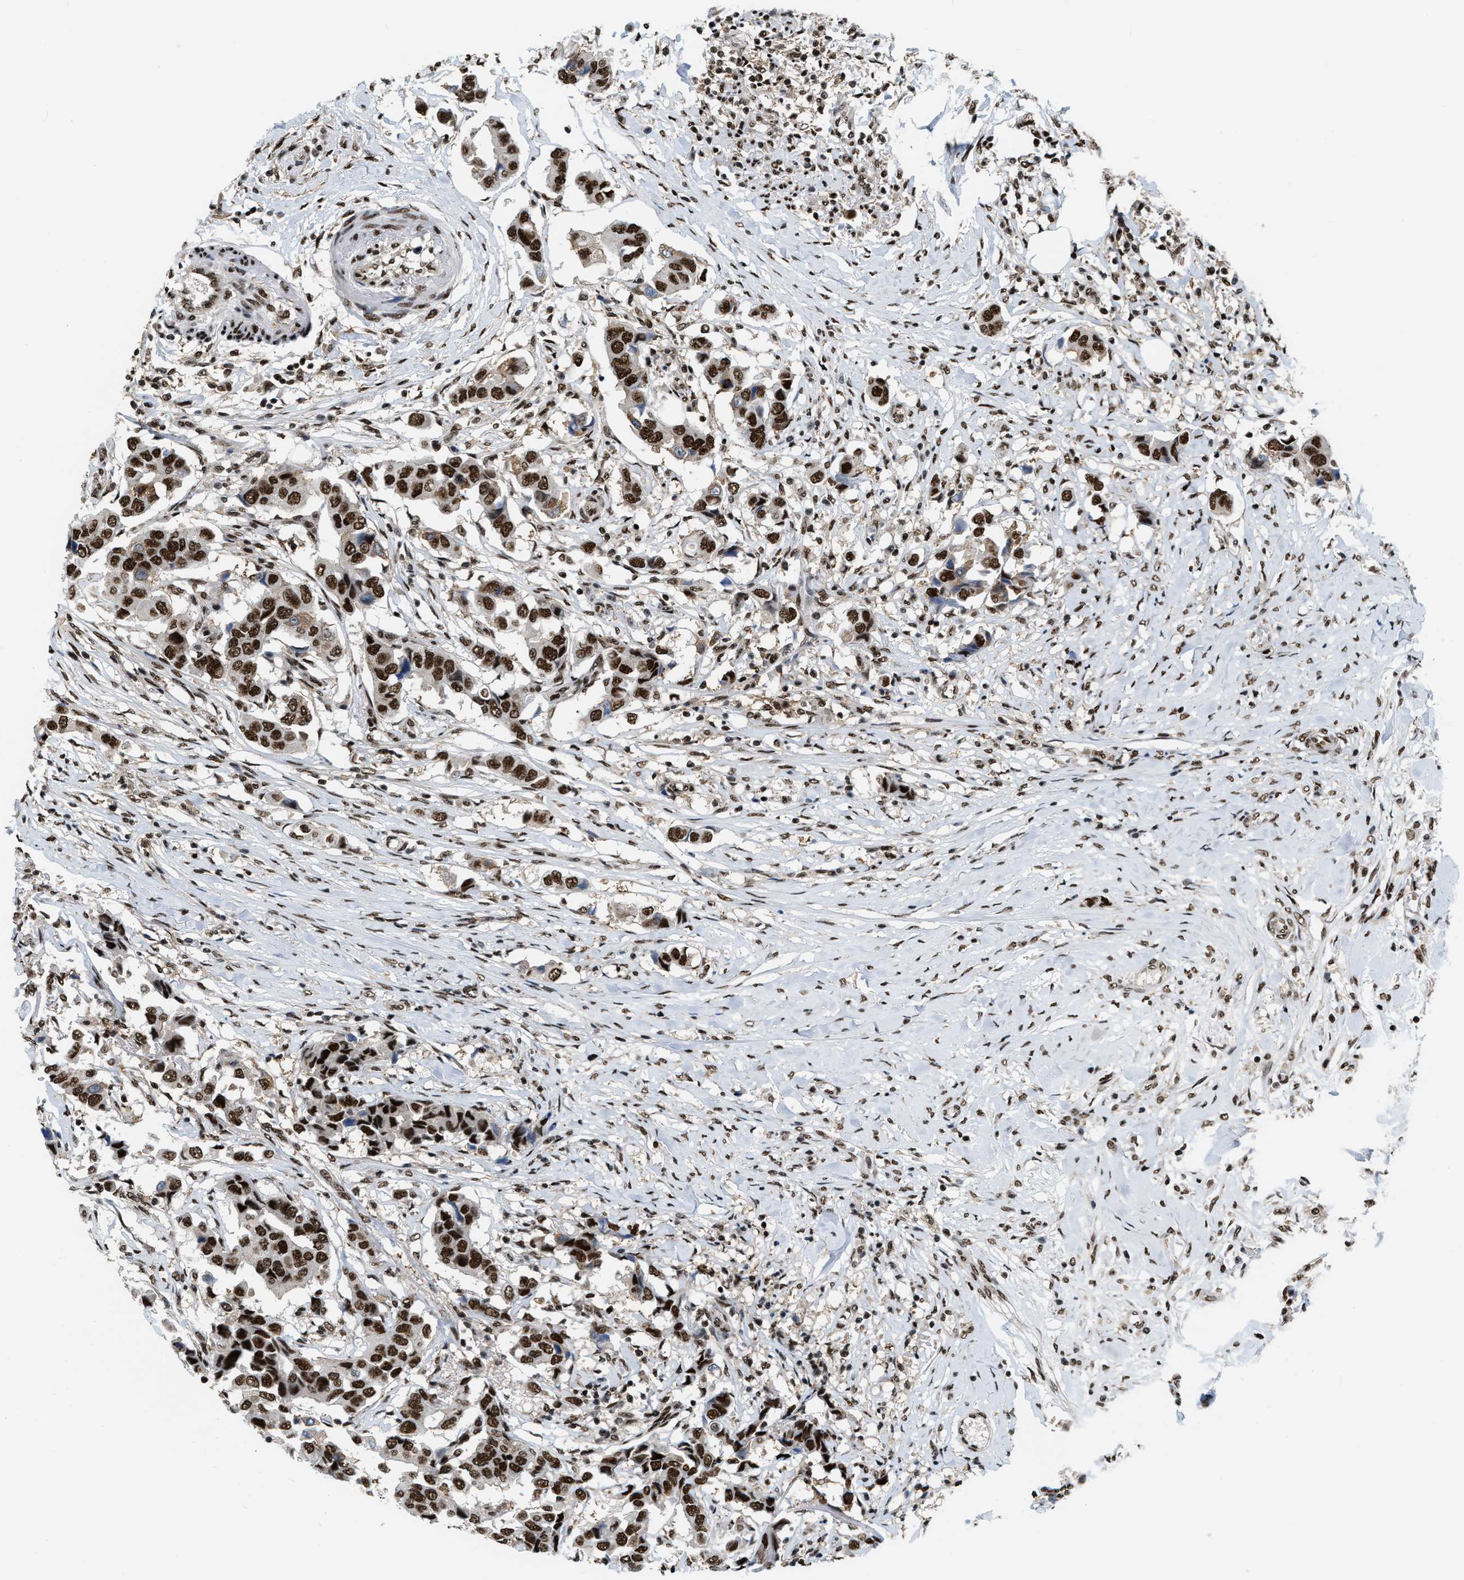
{"staining": {"intensity": "strong", "quantity": ">75%", "location": "nuclear"}, "tissue": "breast cancer", "cell_type": "Tumor cells", "image_type": "cancer", "snomed": [{"axis": "morphology", "description": "Duct carcinoma"}, {"axis": "topography", "description": "Breast"}], "caption": "Tumor cells display high levels of strong nuclear expression in approximately >75% of cells in human infiltrating ductal carcinoma (breast).", "gene": "NUMA1", "patient": {"sex": "female", "age": 80}}